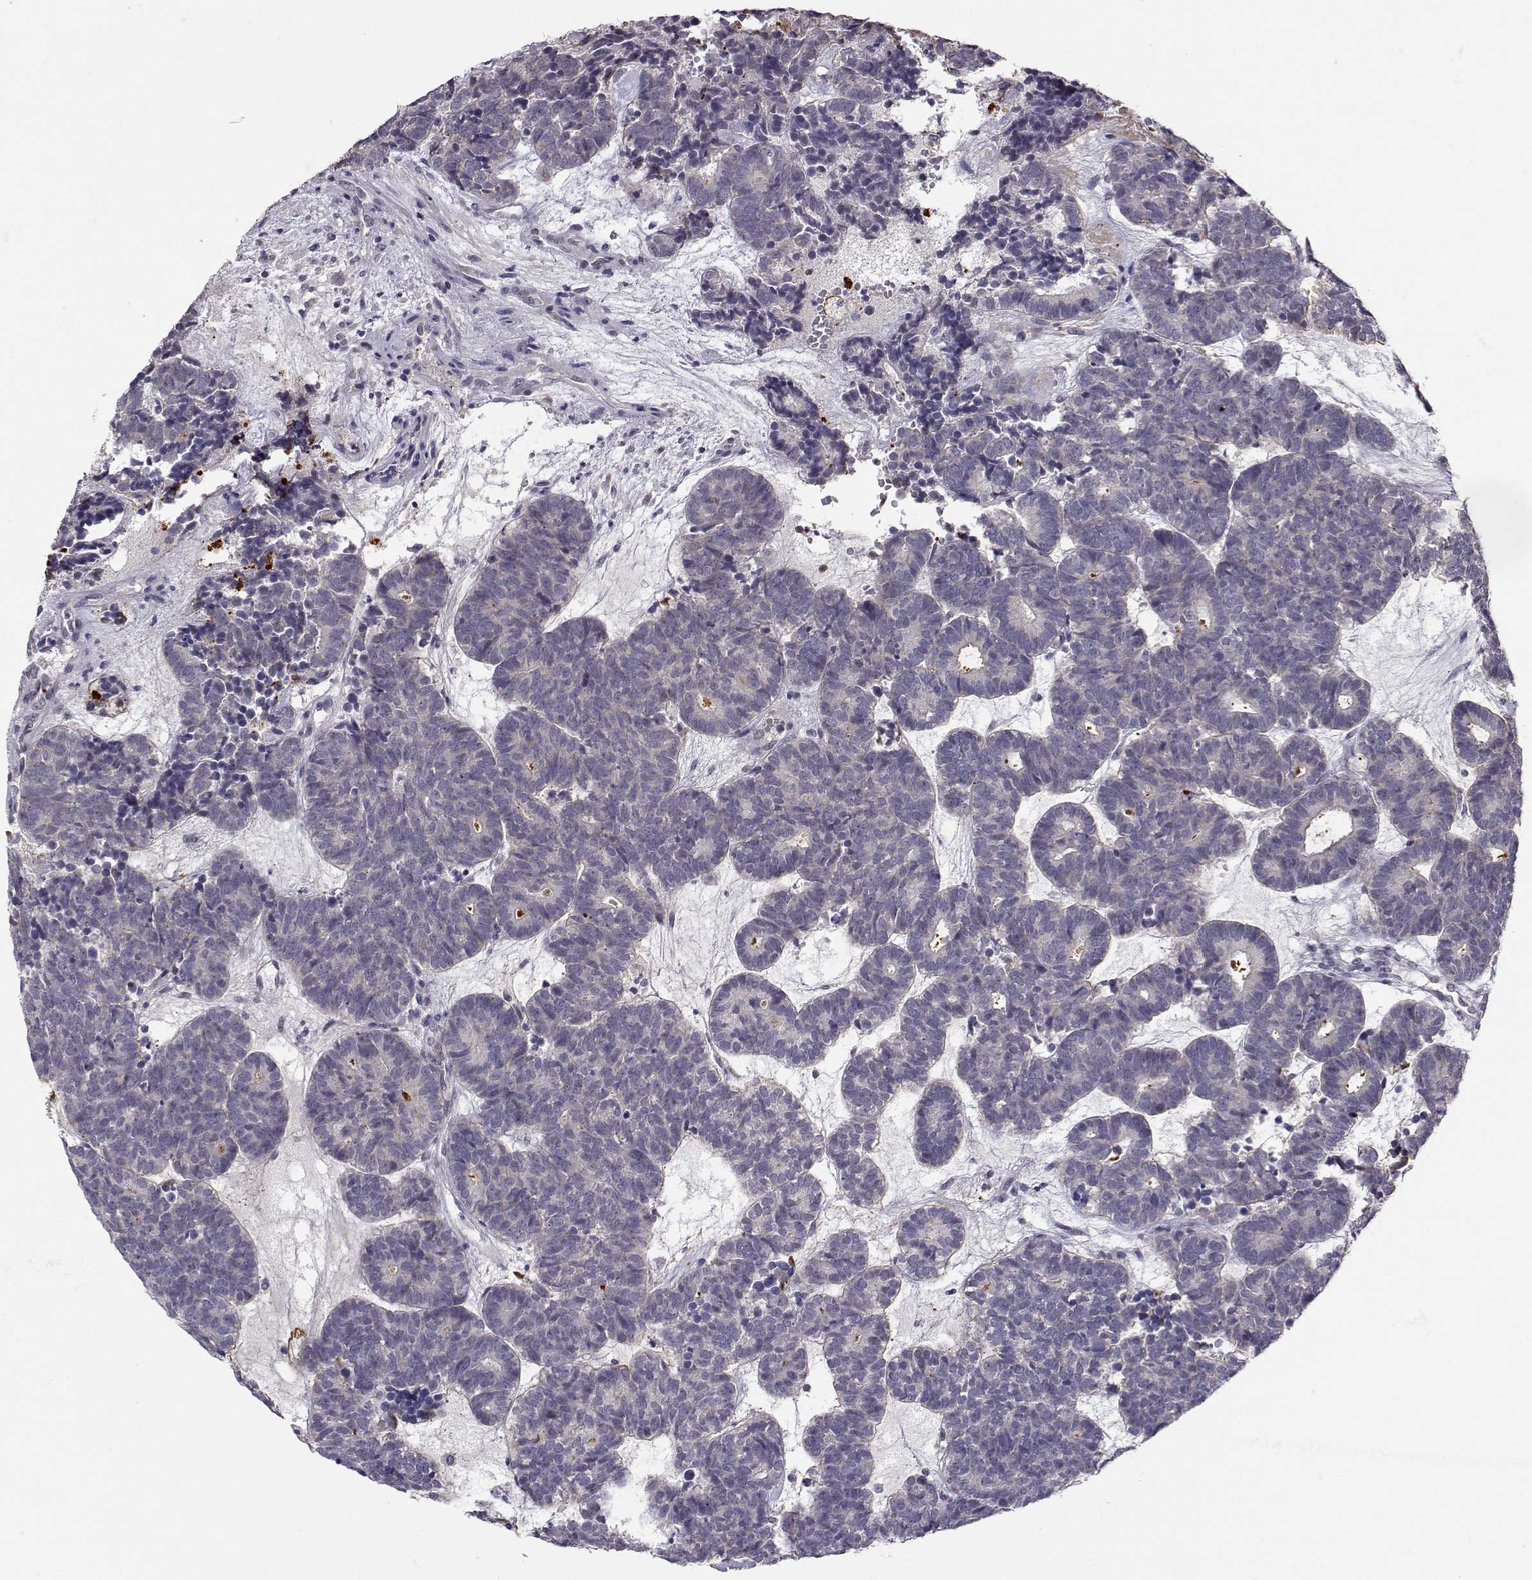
{"staining": {"intensity": "negative", "quantity": "none", "location": "none"}, "tissue": "head and neck cancer", "cell_type": "Tumor cells", "image_type": "cancer", "snomed": [{"axis": "morphology", "description": "Adenocarcinoma, NOS"}, {"axis": "topography", "description": "Head-Neck"}], "caption": "Immunohistochemical staining of human head and neck cancer shows no significant staining in tumor cells. Nuclei are stained in blue.", "gene": "SLC6A3", "patient": {"sex": "female", "age": 81}}